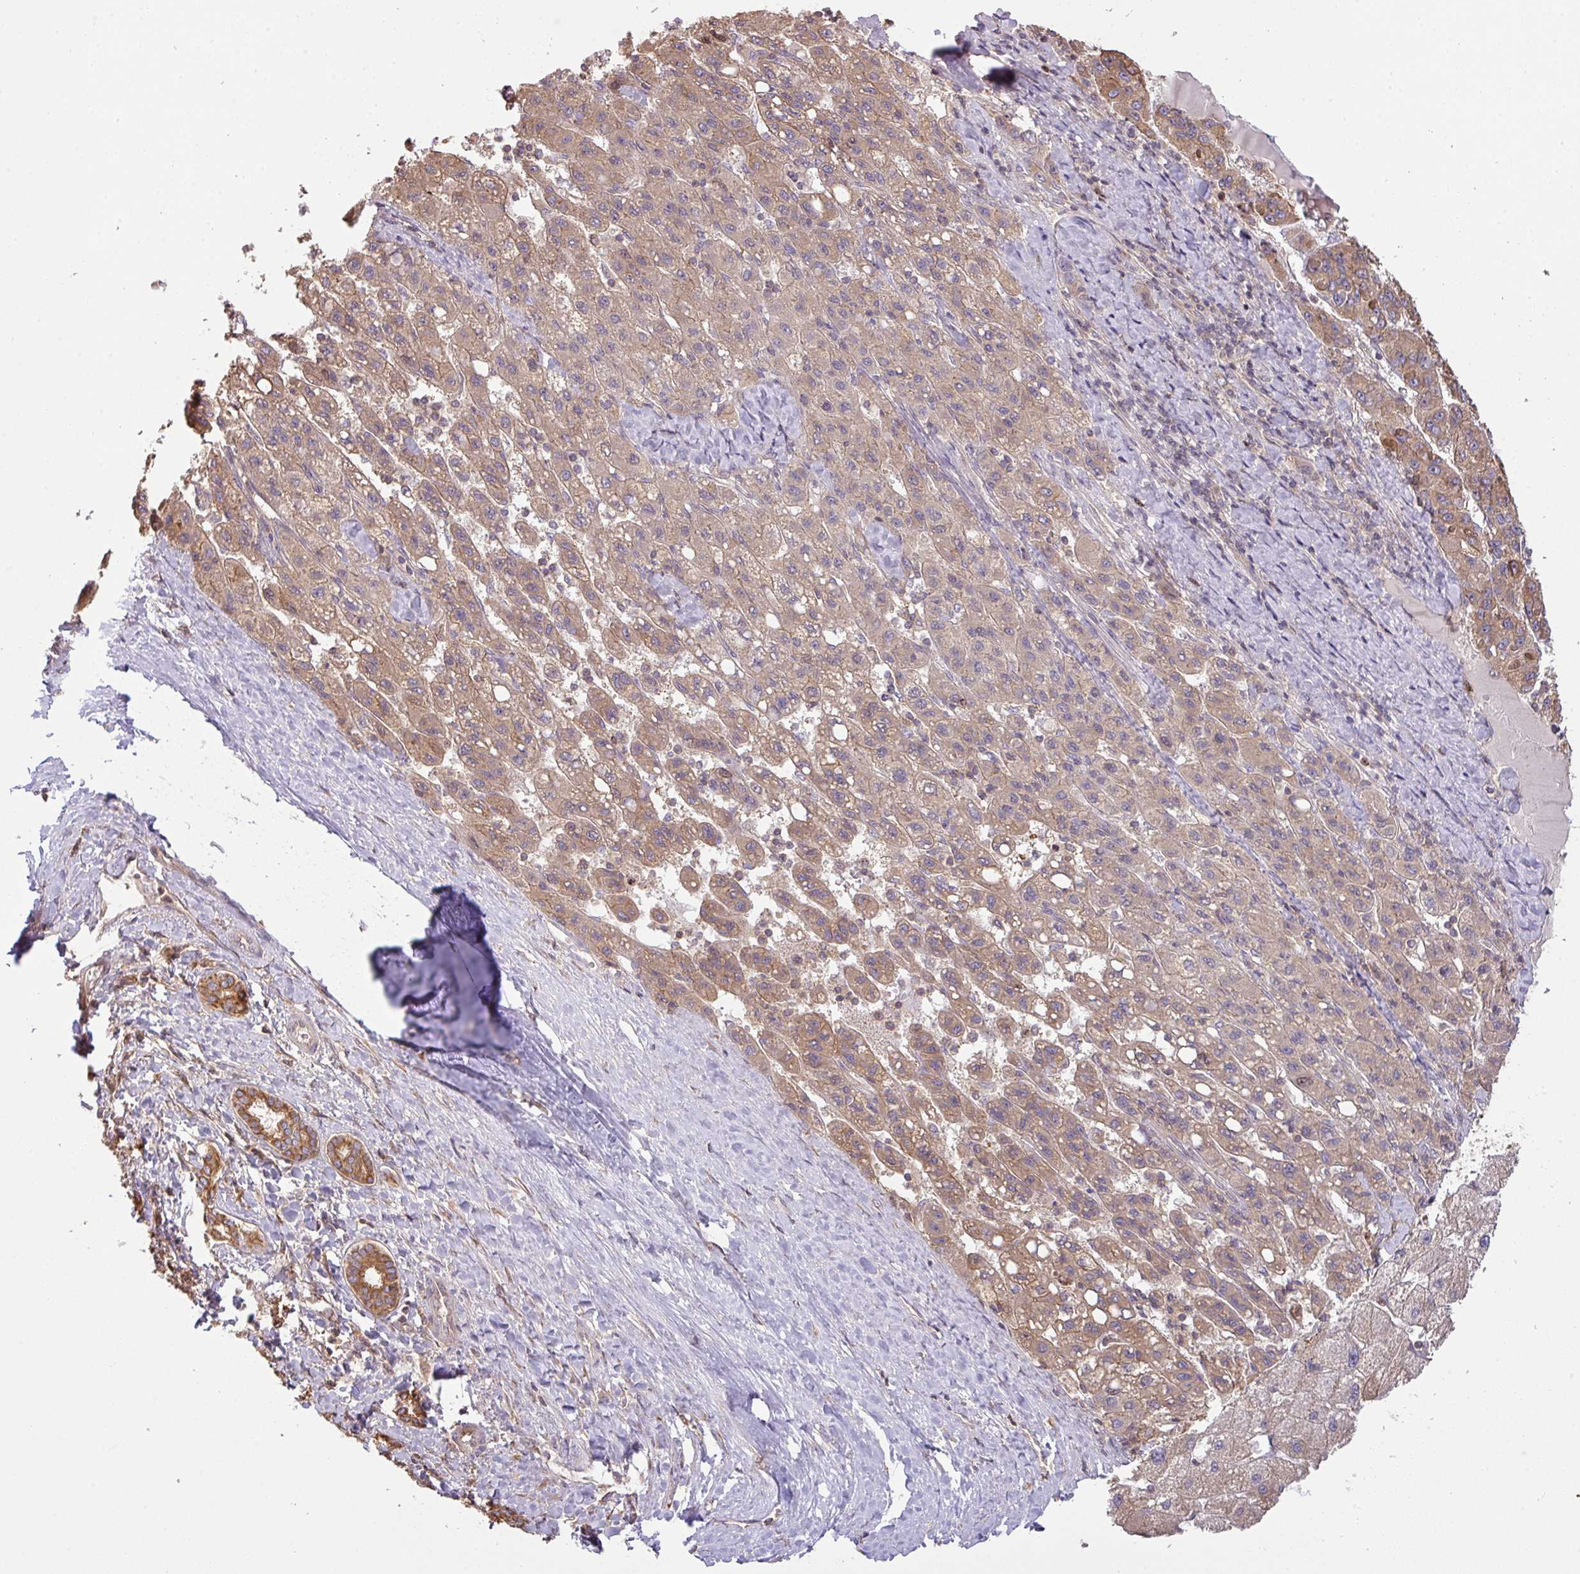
{"staining": {"intensity": "moderate", "quantity": ">75%", "location": "cytoplasmic/membranous"}, "tissue": "liver cancer", "cell_type": "Tumor cells", "image_type": "cancer", "snomed": [{"axis": "morphology", "description": "Carcinoma, Hepatocellular, NOS"}, {"axis": "topography", "description": "Liver"}], "caption": "Liver cancer was stained to show a protein in brown. There is medium levels of moderate cytoplasmic/membranous staining in approximately >75% of tumor cells.", "gene": "VENTX", "patient": {"sex": "female", "age": 82}}